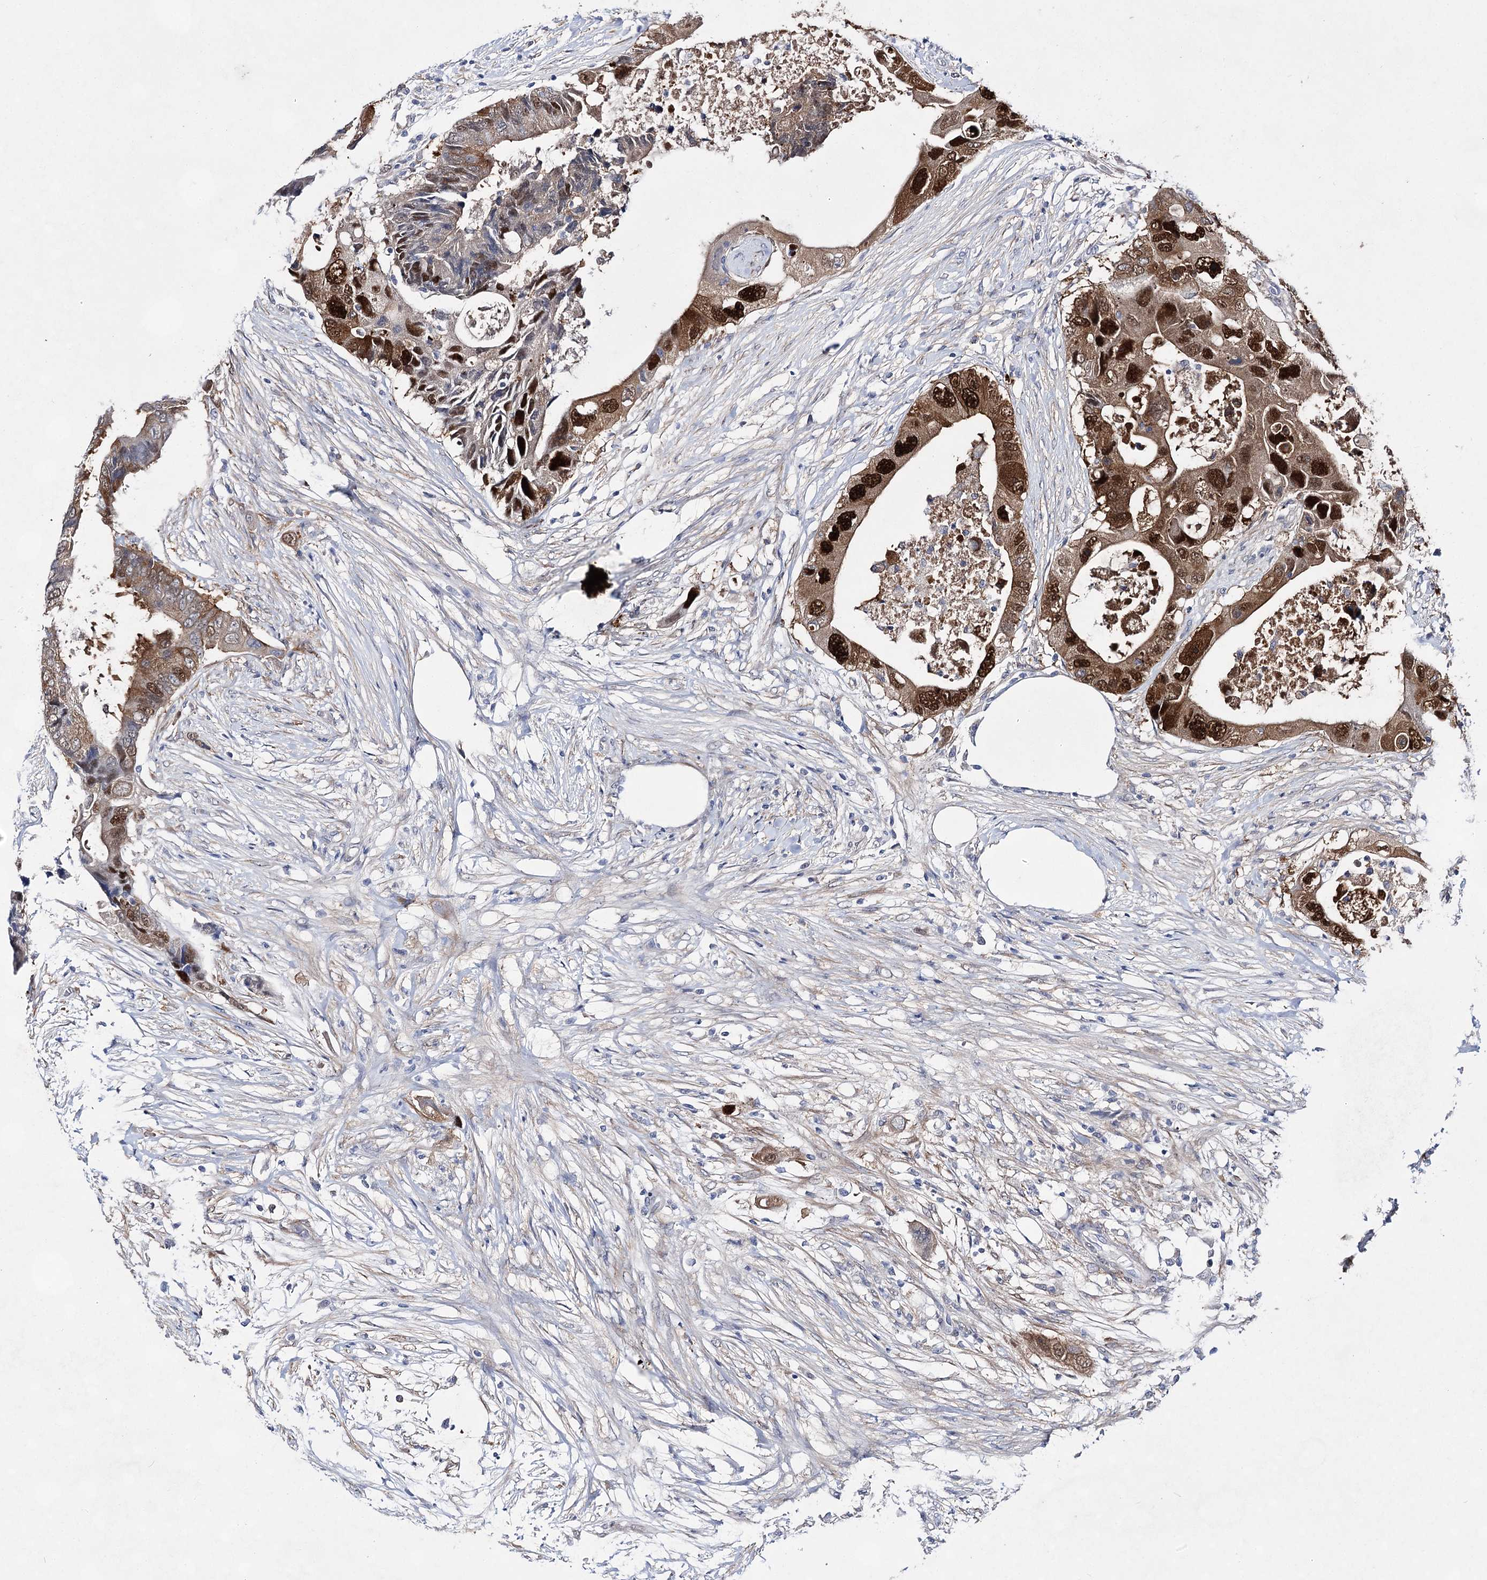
{"staining": {"intensity": "strong", "quantity": ">75%", "location": "cytoplasmic/membranous,nuclear"}, "tissue": "colorectal cancer", "cell_type": "Tumor cells", "image_type": "cancer", "snomed": [{"axis": "morphology", "description": "Adenocarcinoma, NOS"}, {"axis": "topography", "description": "Colon"}], "caption": "Strong cytoplasmic/membranous and nuclear protein positivity is appreciated in about >75% of tumor cells in colorectal cancer (adenocarcinoma).", "gene": "UGDH", "patient": {"sex": "male", "age": 71}}